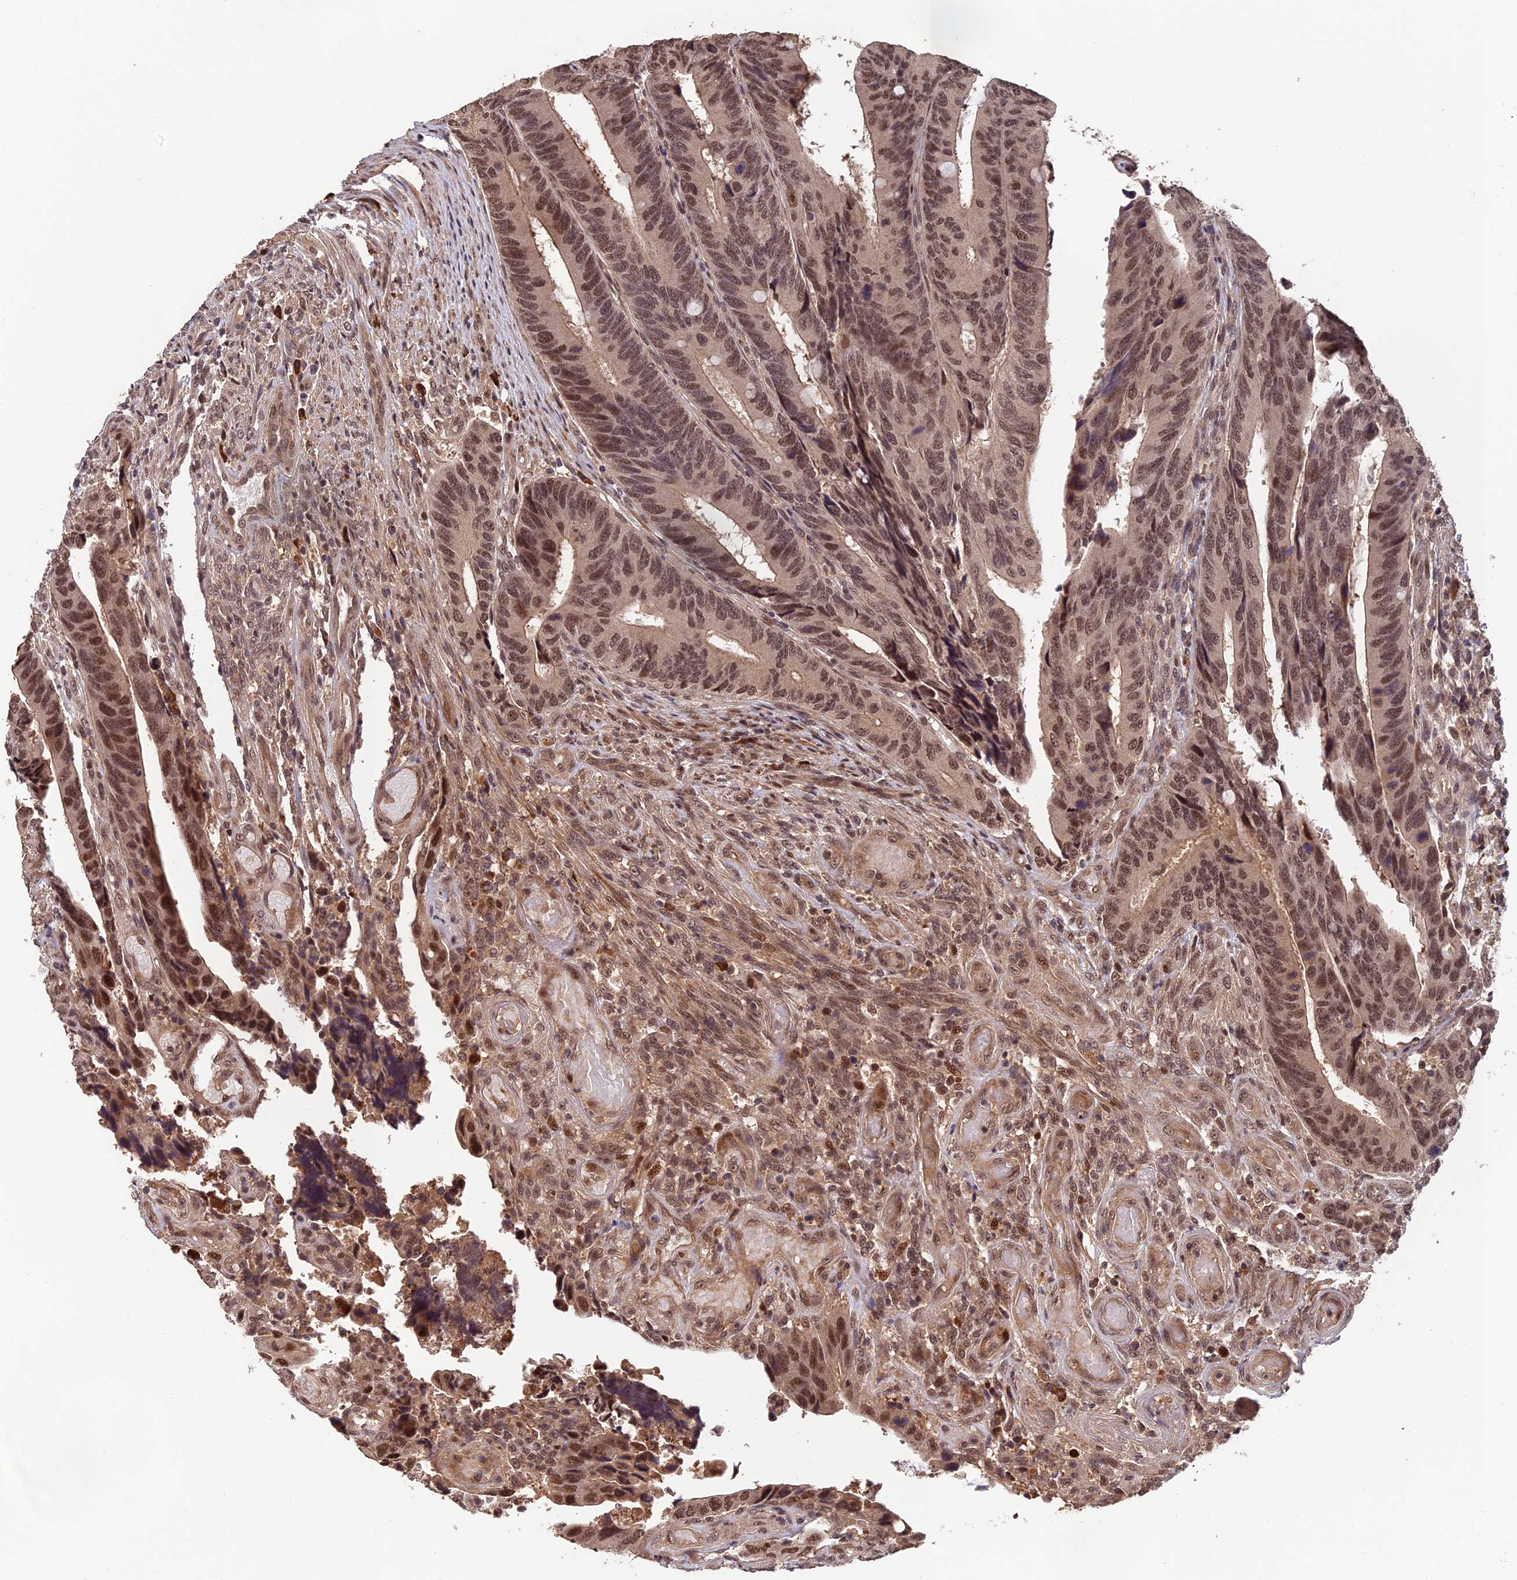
{"staining": {"intensity": "moderate", "quantity": ">75%", "location": "nuclear"}, "tissue": "colorectal cancer", "cell_type": "Tumor cells", "image_type": "cancer", "snomed": [{"axis": "morphology", "description": "Adenocarcinoma, NOS"}, {"axis": "topography", "description": "Colon"}], "caption": "Immunohistochemistry (IHC) of human colorectal cancer shows medium levels of moderate nuclear positivity in approximately >75% of tumor cells.", "gene": "OSBPL1A", "patient": {"sex": "male", "age": 87}}